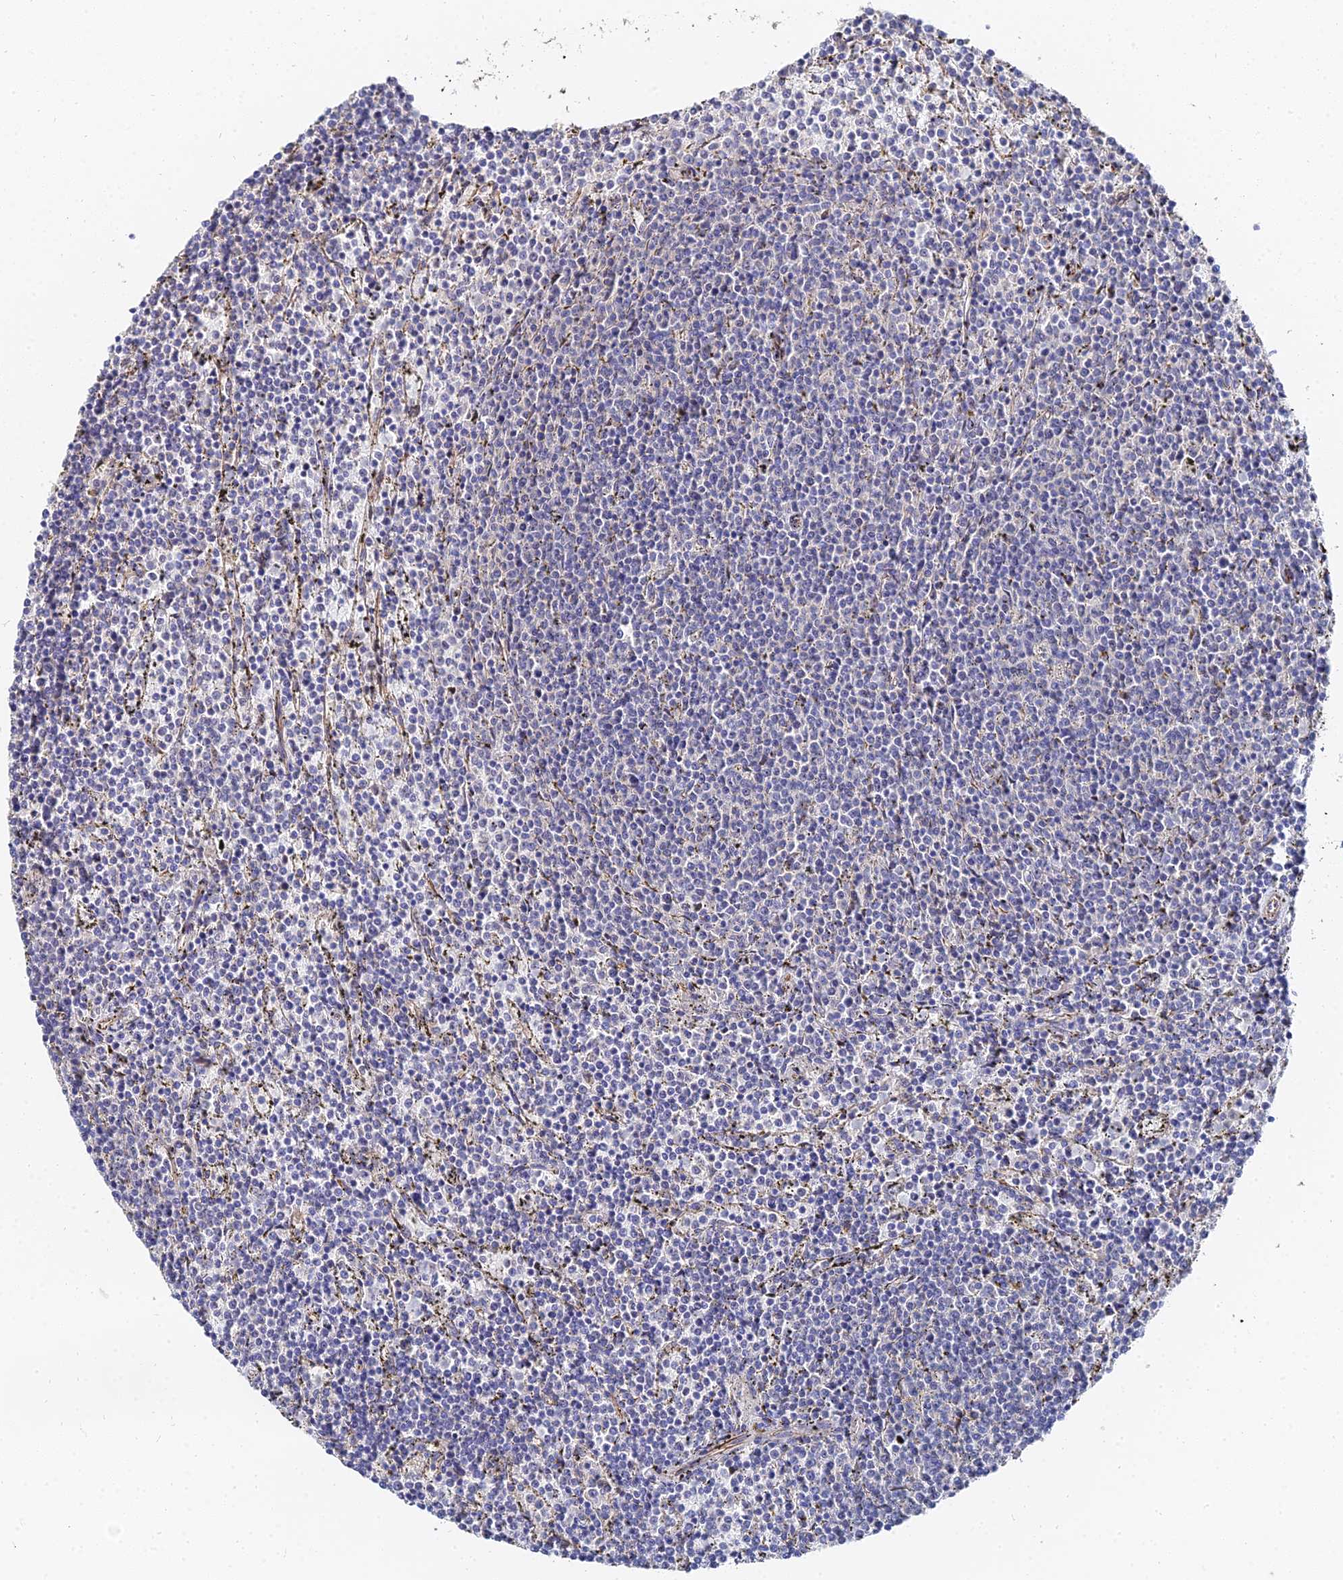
{"staining": {"intensity": "negative", "quantity": "none", "location": "none"}, "tissue": "lymphoma", "cell_type": "Tumor cells", "image_type": "cancer", "snomed": [{"axis": "morphology", "description": "Malignant lymphoma, non-Hodgkin's type, Low grade"}, {"axis": "topography", "description": "Spleen"}], "caption": "Immunohistochemistry (IHC) of human low-grade malignant lymphoma, non-Hodgkin's type shows no expression in tumor cells. The staining is performed using DAB brown chromogen with nuclei counter-stained in using hematoxylin.", "gene": "BORCS8", "patient": {"sex": "female", "age": 50}}